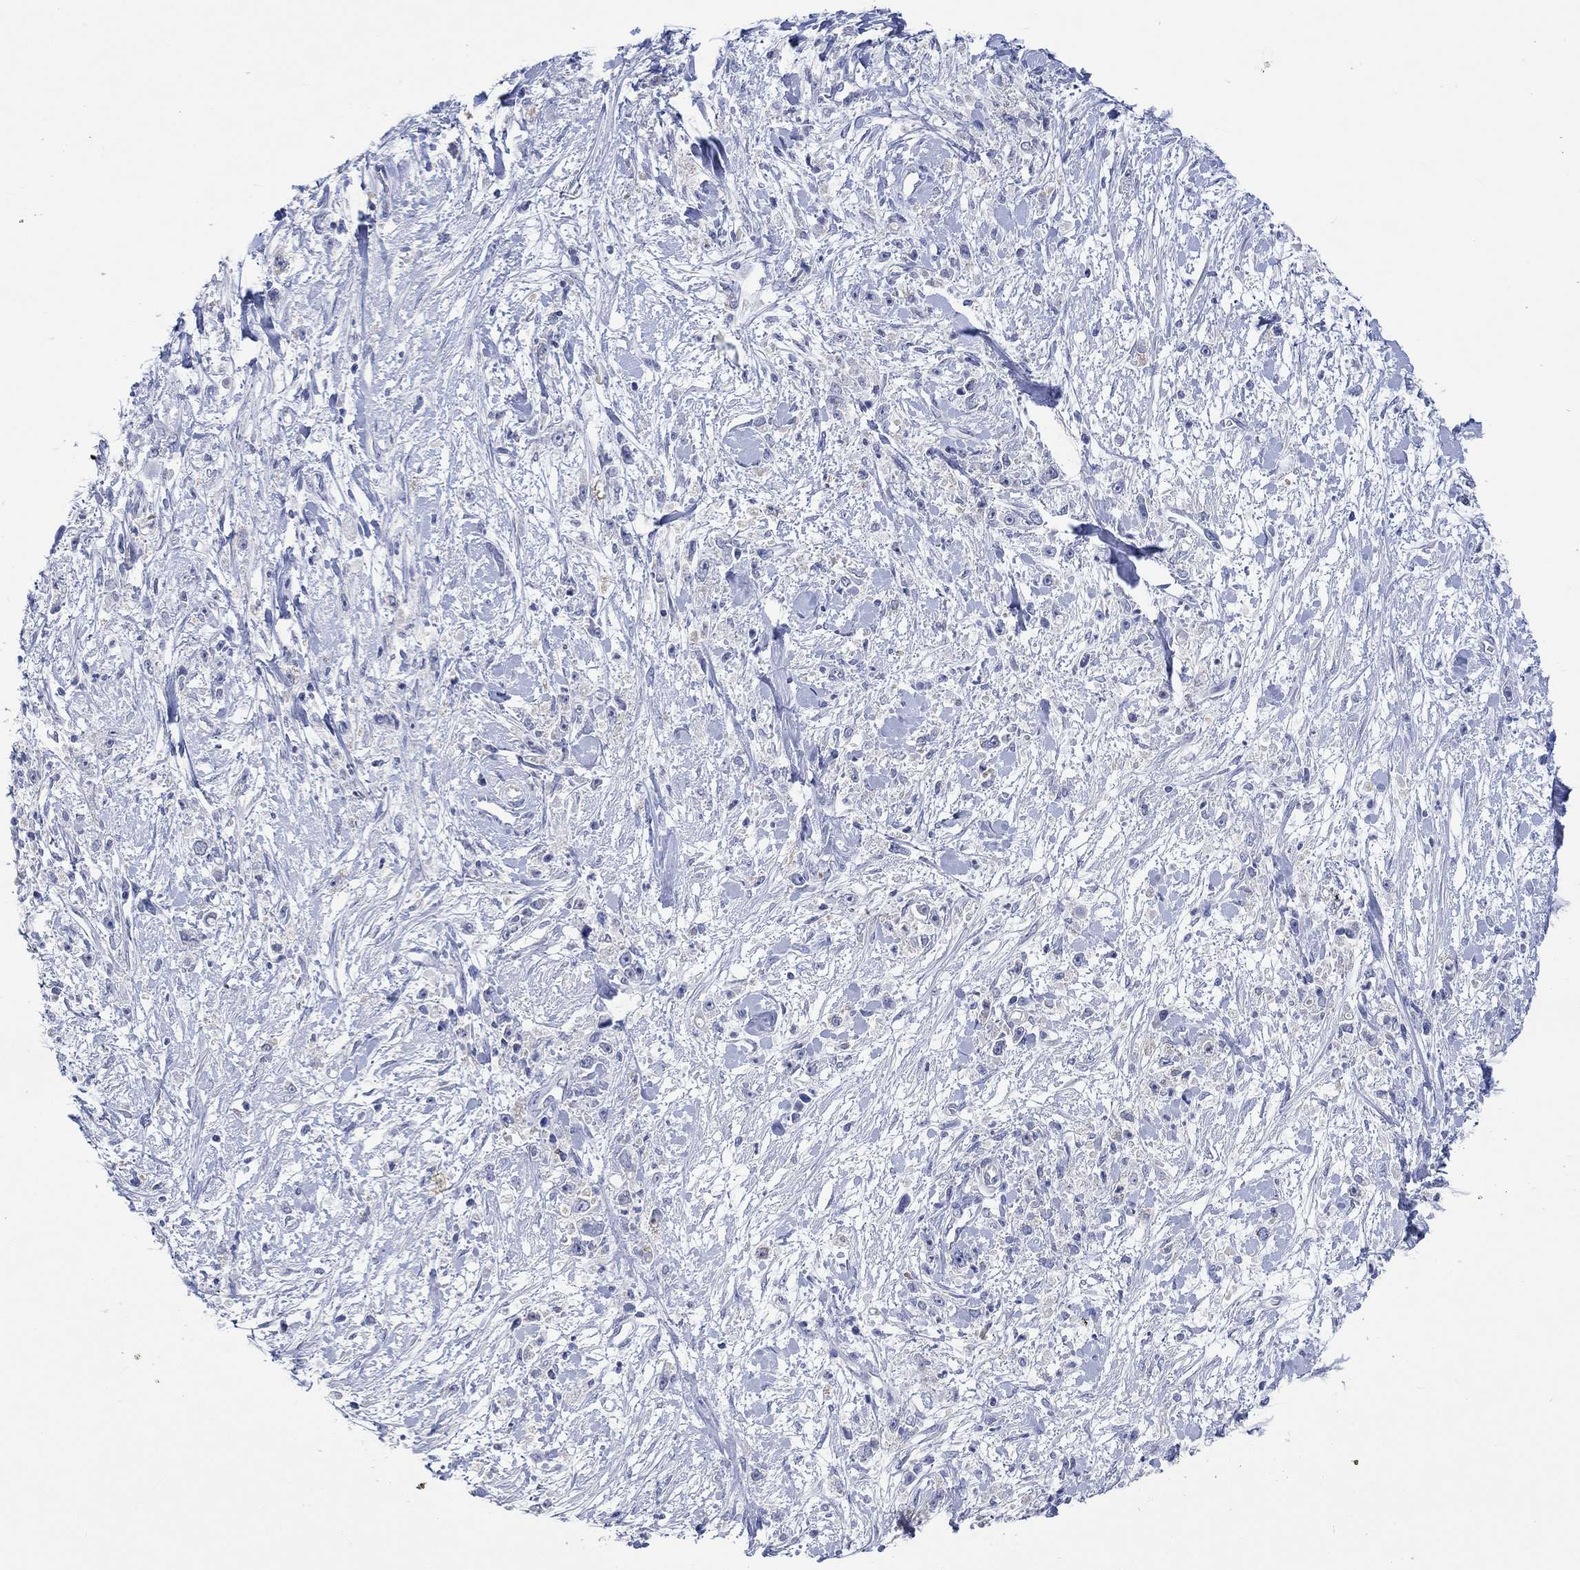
{"staining": {"intensity": "negative", "quantity": "none", "location": "none"}, "tissue": "stomach cancer", "cell_type": "Tumor cells", "image_type": "cancer", "snomed": [{"axis": "morphology", "description": "Adenocarcinoma, NOS"}, {"axis": "topography", "description": "Stomach"}], "caption": "IHC of human stomach cancer shows no positivity in tumor cells.", "gene": "DLK1", "patient": {"sex": "female", "age": 59}}